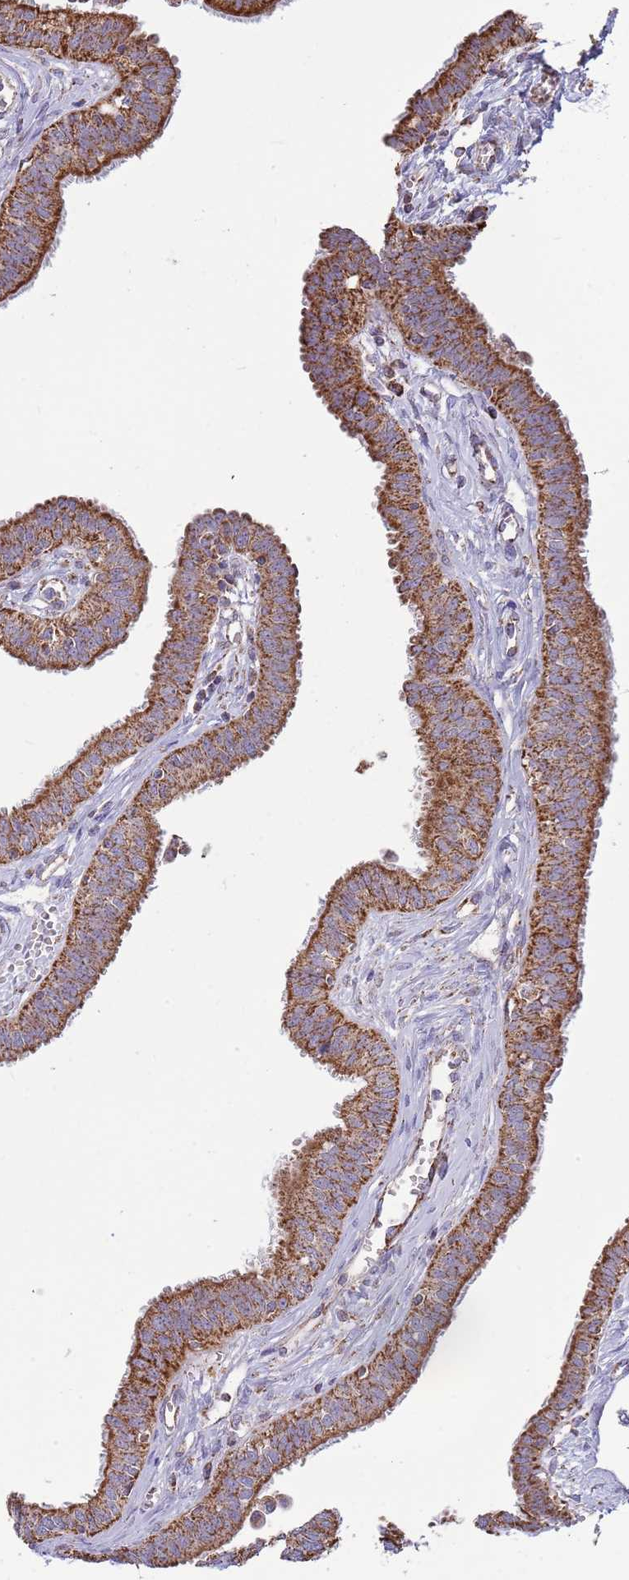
{"staining": {"intensity": "strong", "quantity": ">75%", "location": "cytoplasmic/membranous"}, "tissue": "fallopian tube", "cell_type": "Glandular cells", "image_type": "normal", "snomed": [{"axis": "morphology", "description": "Normal tissue, NOS"}, {"axis": "morphology", "description": "Carcinoma, NOS"}, {"axis": "topography", "description": "Fallopian tube"}, {"axis": "topography", "description": "Ovary"}], "caption": "Brown immunohistochemical staining in unremarkable fallopian tube shows strong cytoplasmic/membranous staining in approximately >75% of glandular cells. (Stains: DAB (3,3'-diaminobenzidine) in brown, nuclei in blue, Microscopy: brightfield microscopy at high magnification).", "gene": "VPS16", "patient": {"sex": "female", "age": 59}}